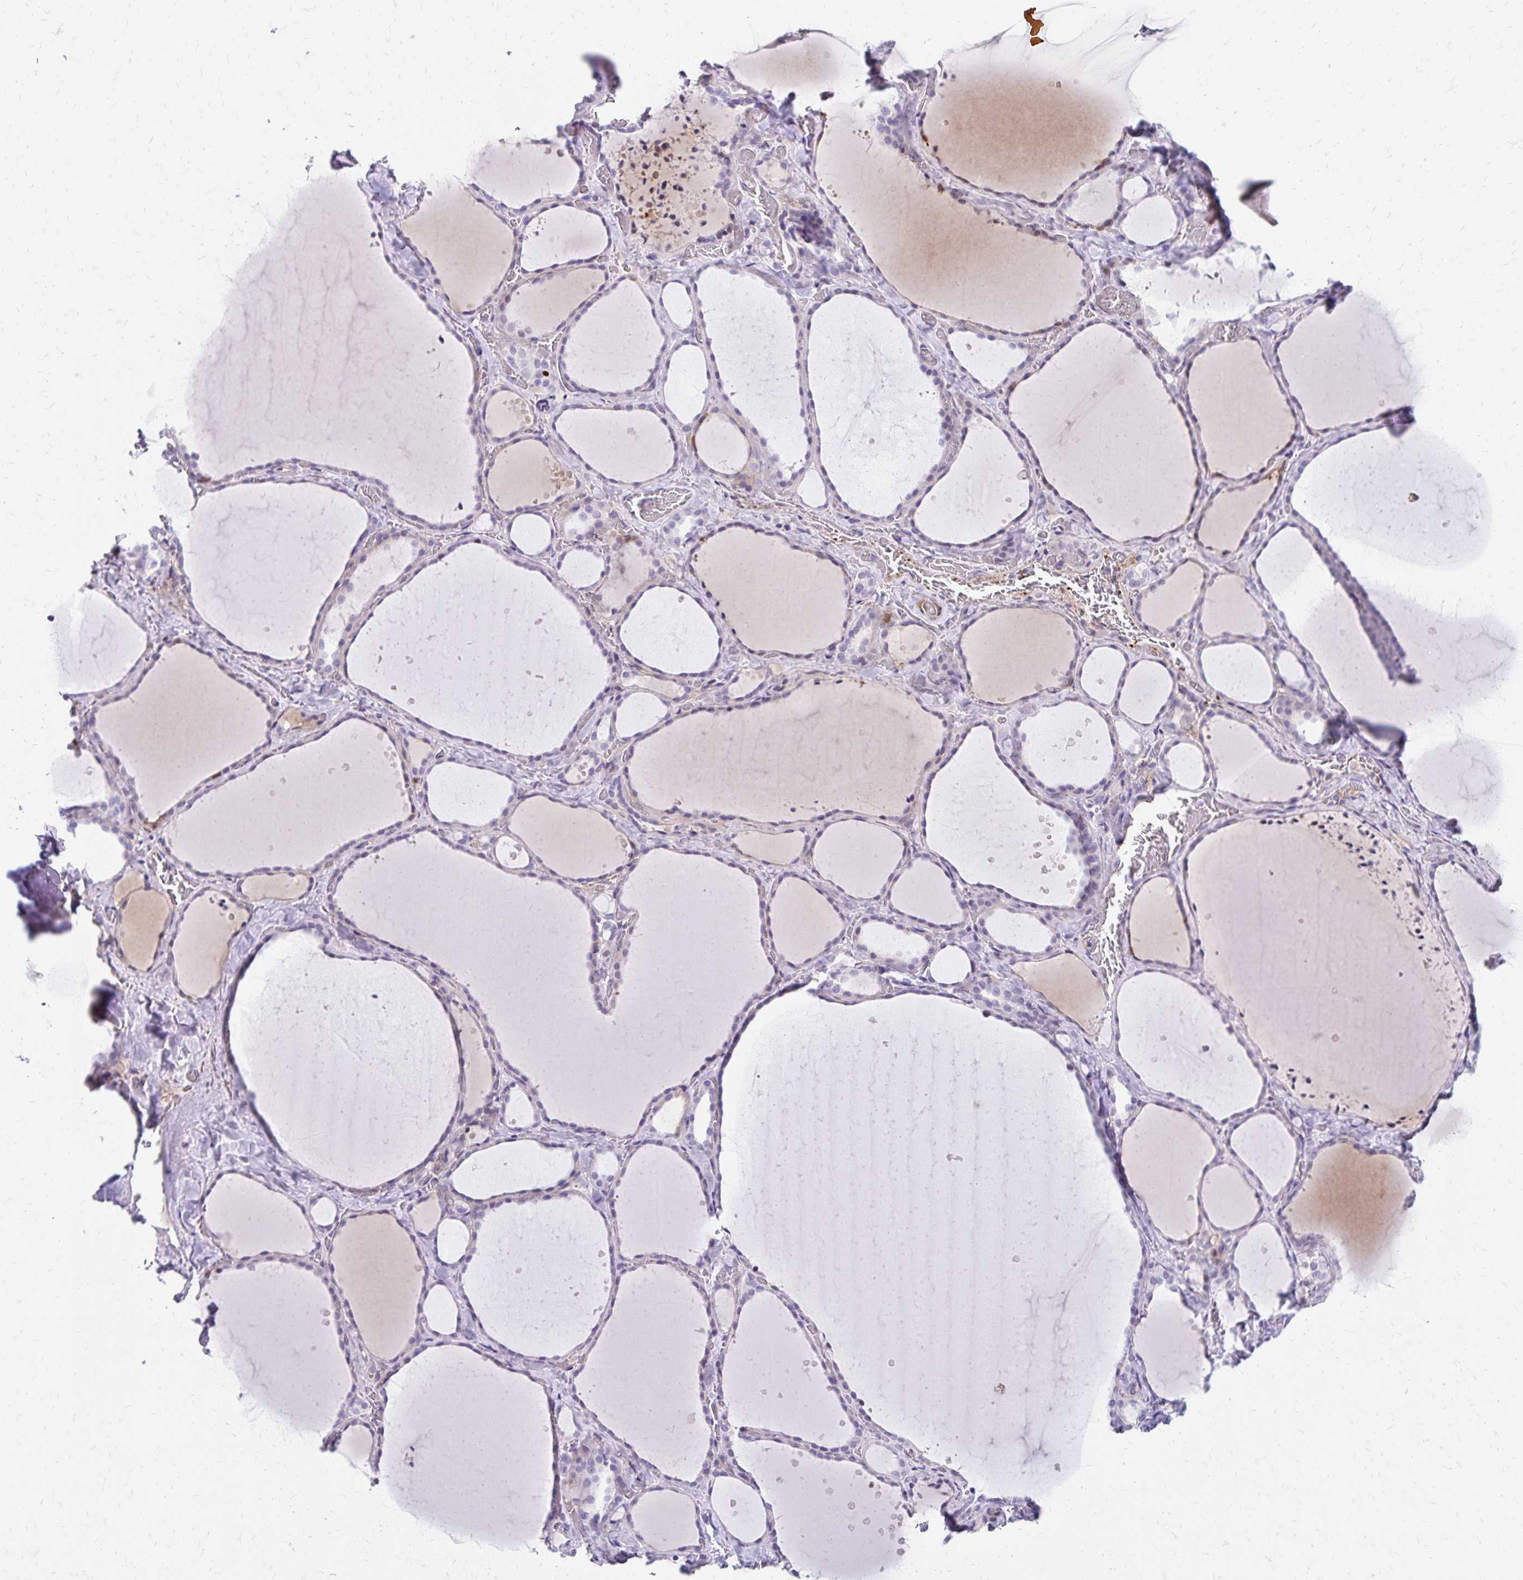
{"staining": {"intensity": "negative", "quantity": "none", "location": "none"}, "tissue": "thyroid gland", "cell_type": "Glandular cells", "image_type": "normal", "snomed": [{"axis": "morphology", "description": "Normal tissue, NOS"}, {"axis": "topography", "description": "Thyroid gland"}], "caption": "This is a photomicrograph of immunohistochemistry (IHC) staining of benign thyroid gland, which shows no positivity in glandular cells.", "gene": "NECAP1", "patient": {"sex": "female", "age": 36}}